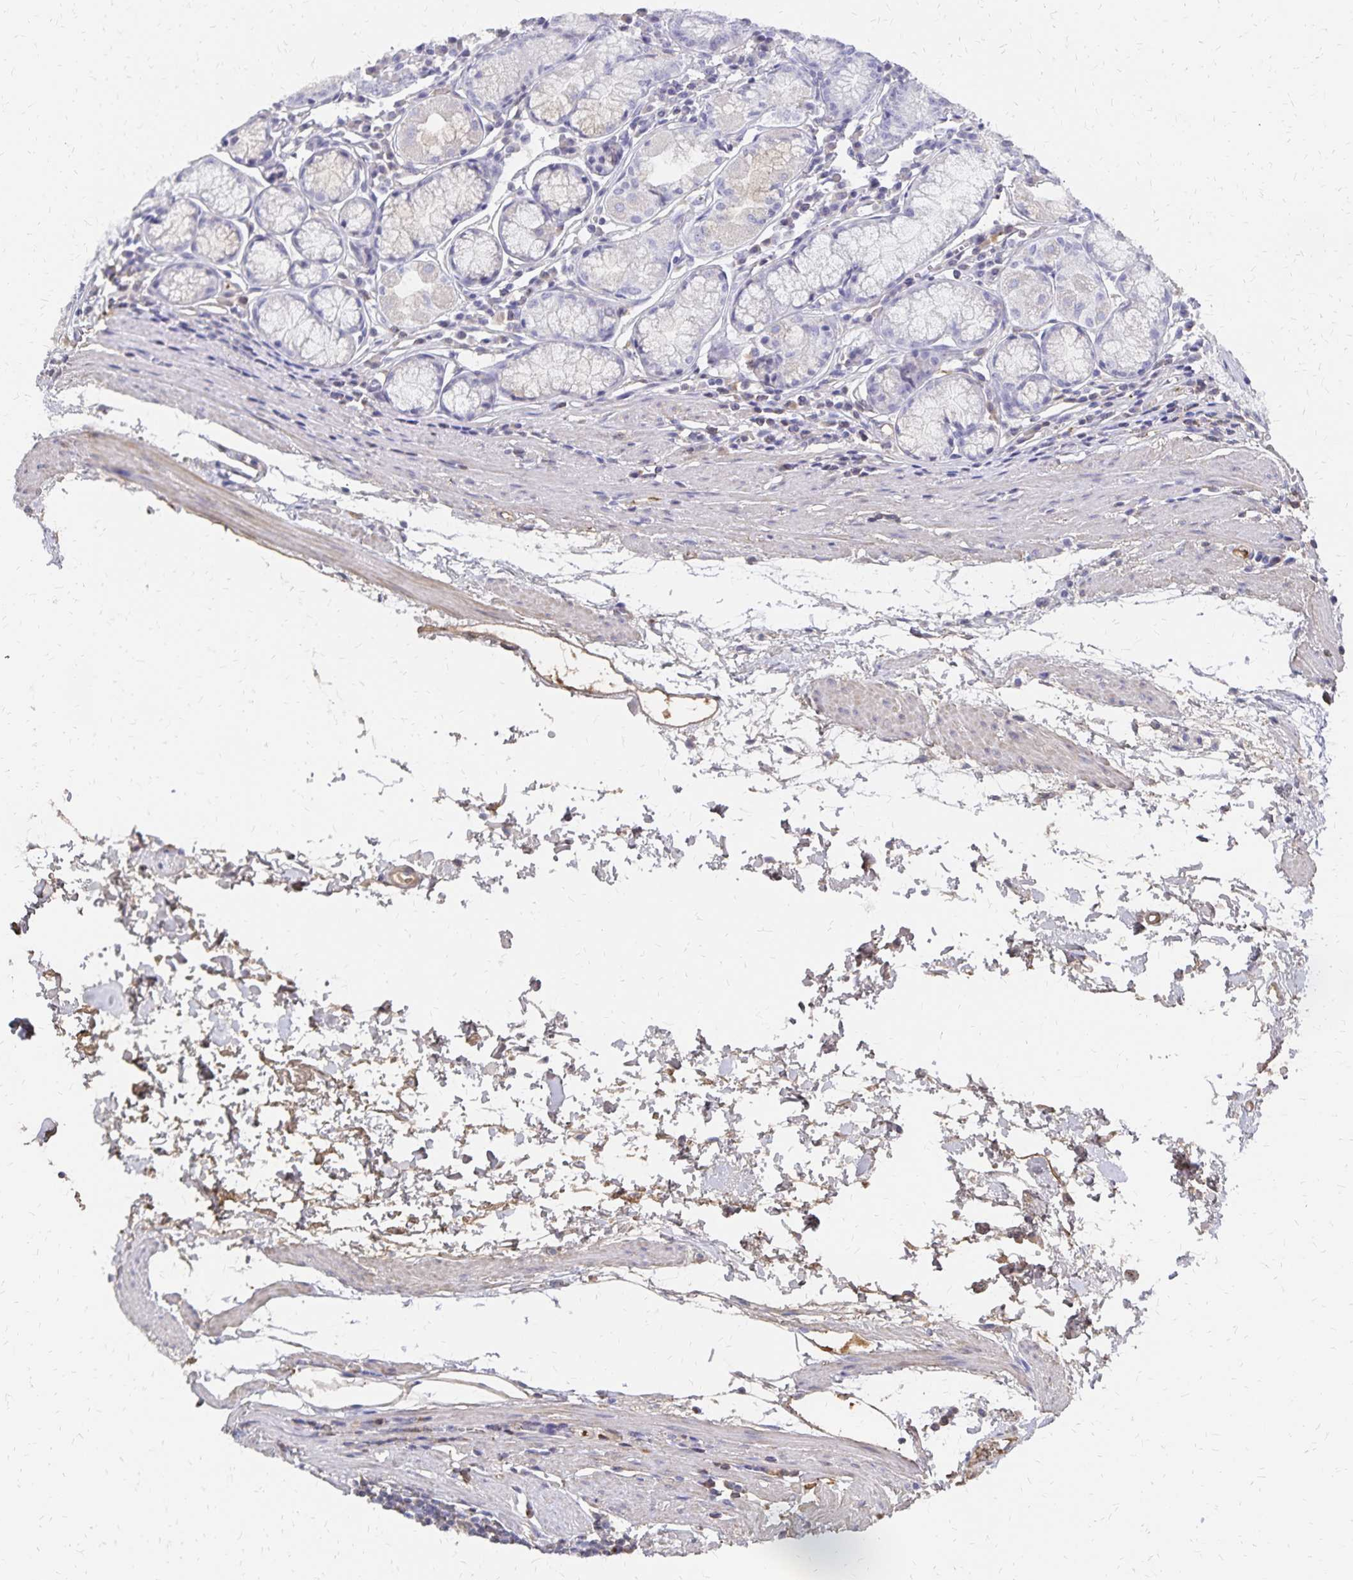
{"staining": {"intensity": "negative", "quantity": "none", "location": "none"}, "tissue": "stomach", "cell_type": "Glandular cells", "image_type": "normal", "snomed": [{"axis": "morphology", "description": "Normal tissue, NOS"}, {"axis": "topography", "description": "Stomach"}], "caption": "Histopathology image shows no protein positivity in glandular cells of benign stomach.", "gene": "KISS1", "patient": {"sex": "male", "age": 55}}